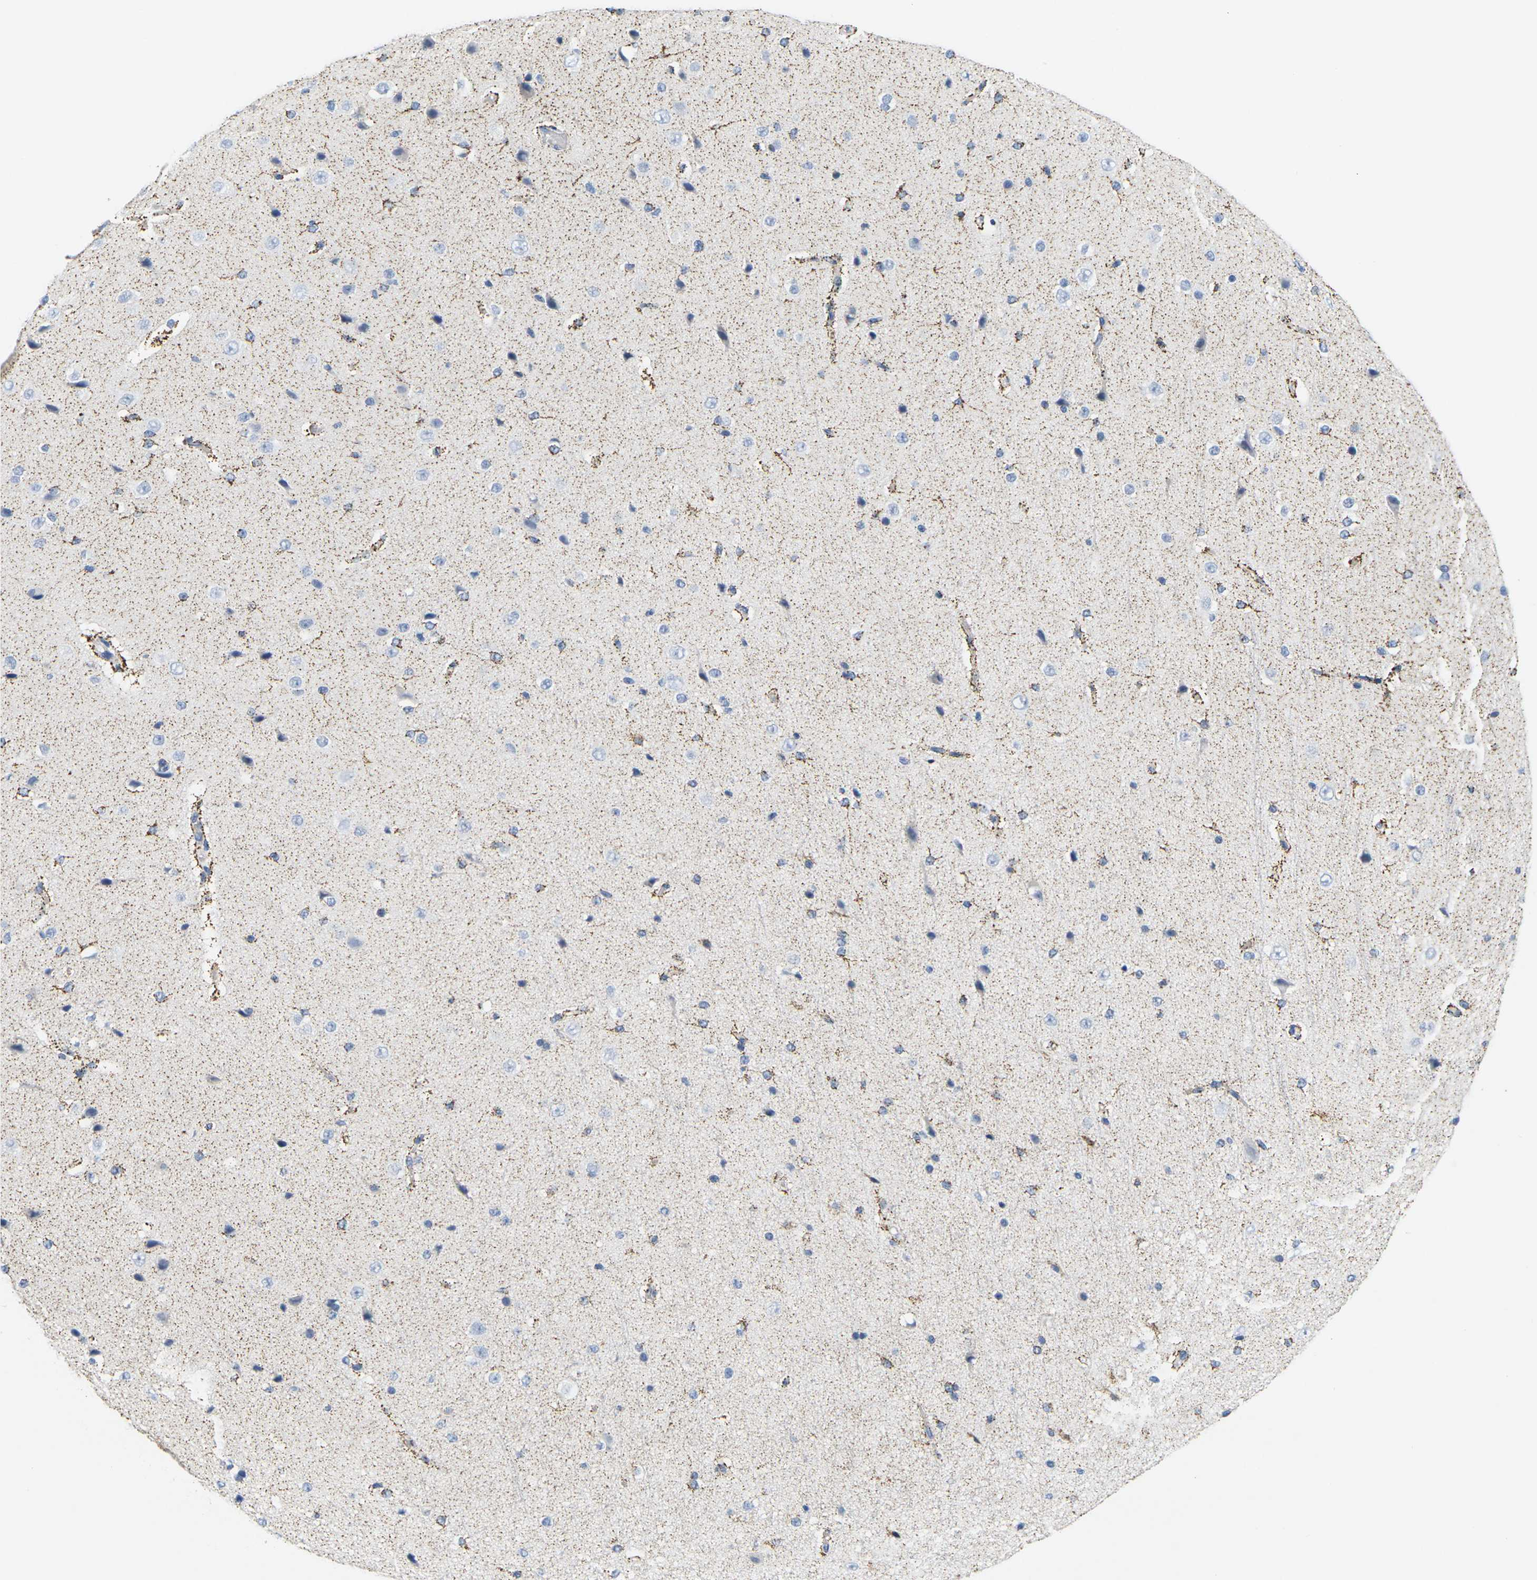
{"staining": {"intensity": "negative", "quantity": "none", "location": "none"}, "tissue": "cerebral cortex", "cell_type": "Endothelial cells", "image_type": "normal", "snomed": [{"axis": "morphology", "description": "Normal tissue, NOS"}, {"axis": "morphology", "description": "Developmental malformation"}, {"axis": "topography", "description": "Cerebral cortex"}], "caption": "DAB immunohistochemical staining of normal human cerebral cortex reveals no significant expression in endothelial cells.", "gene": "KLK5", "patient": {"sex": "female", "age": 30}}